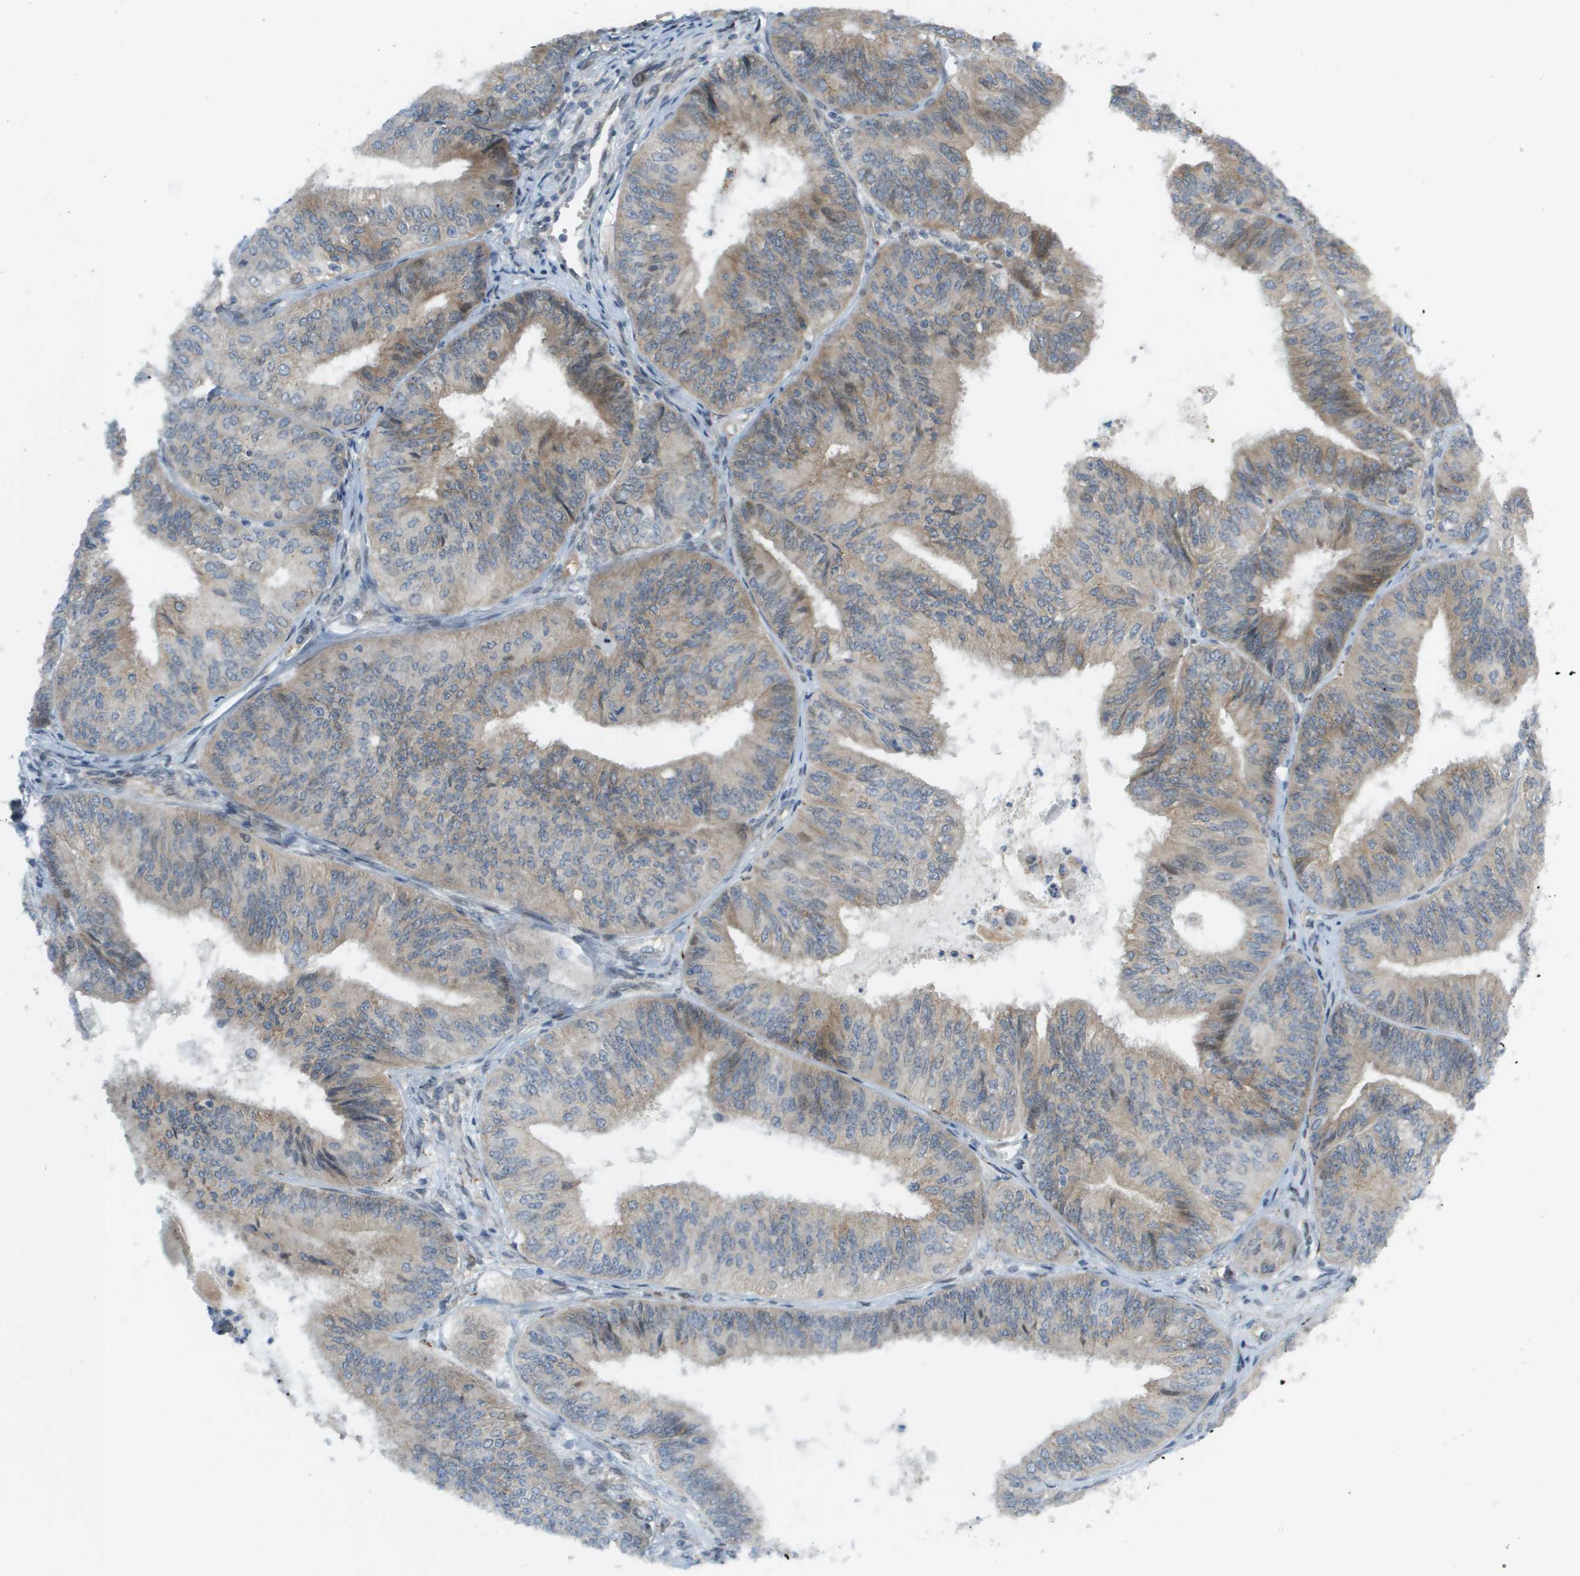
{"staining": {"intensity": "weak", "quantity": "25%-75%", "location": "cytoplasmic/membranous"}, "tissue": "endometrial cancer", "cell_type": "Tumor cells", "image_type": "cancer", "snomed": [{"axis": "morphology", "description": "Adenocarcinoma, NOS"}, {"axis": "topography", "description": "Endometrium"}], "caption": "An immunohistochemistry image of neoplastic tissue is shown. Protein staining in brown highlights weak cytoplasmic/membranous positivity in endometrial cancer (adenocarcinoma) within tumor cells. (Brightfield microscopy of DAB IHC at high magnification).", "gene": "CACNB4", "patient": {"sex": "female", "age": 58}}